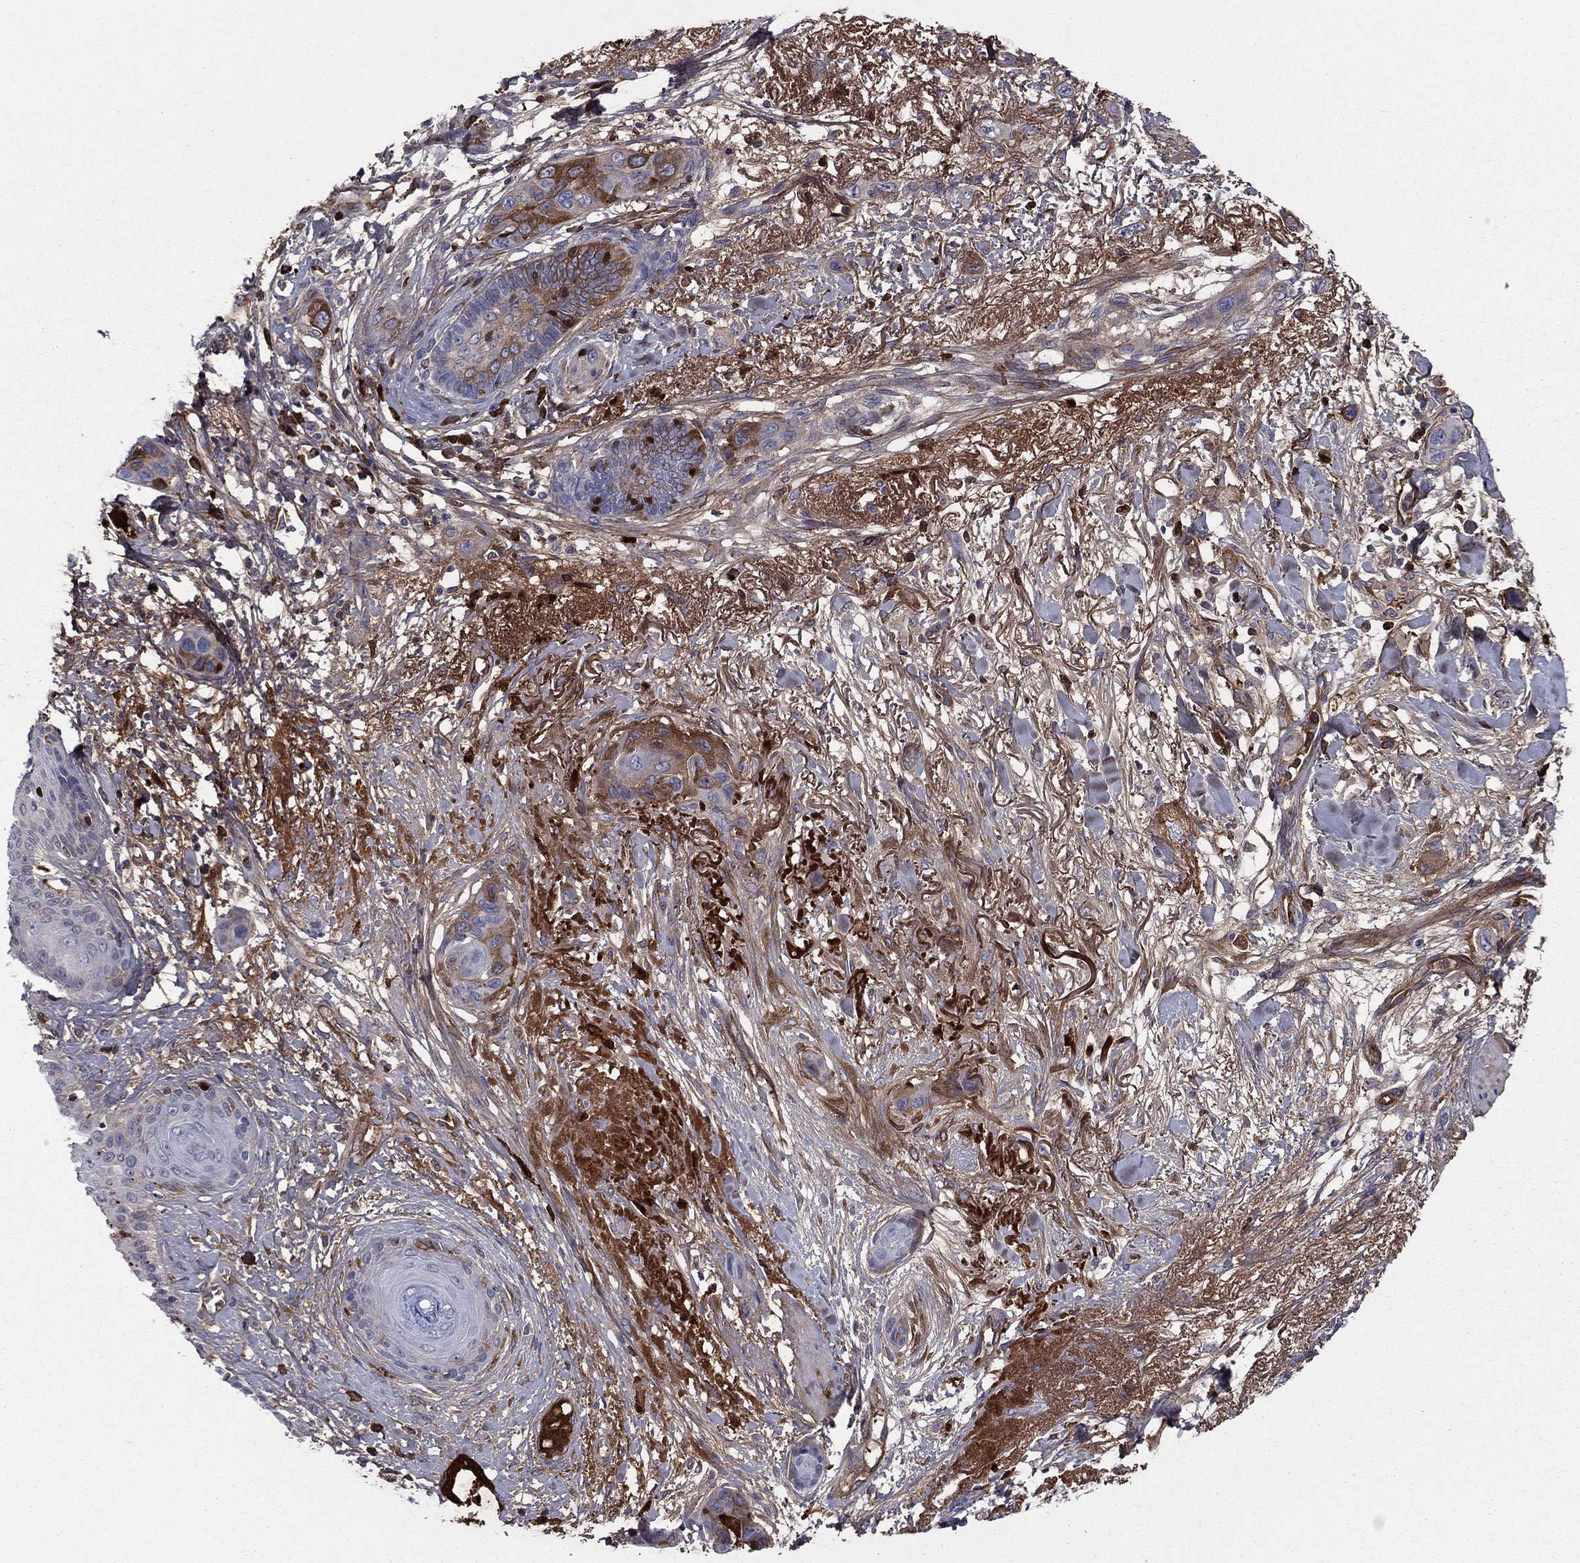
{"staining": {"intensity": "strong", "quantity": "<25%", "location": "cytoplasmic/membranous"}, "tissue": "skin cancer", "cell_type": "Tumor cells", "image_type": "cancer", "snomed": [{"axis": "morphology", "description": "Squamous cell carcinoma, NOS"}, {"axis": "topography", "description": "Skin"}], "caption": "High-magnification brightfield microscopy of skin cancer stained with DAB (3,3'-diaminobenzidine) (brown) and counterstained with hematoxylin (blue). tumor cells exhibit strong cytoplasmic/membranous staining is identified in about<25% of cells.", "gene": "HPX", "patient": {"sex": "male", "age": 79}}